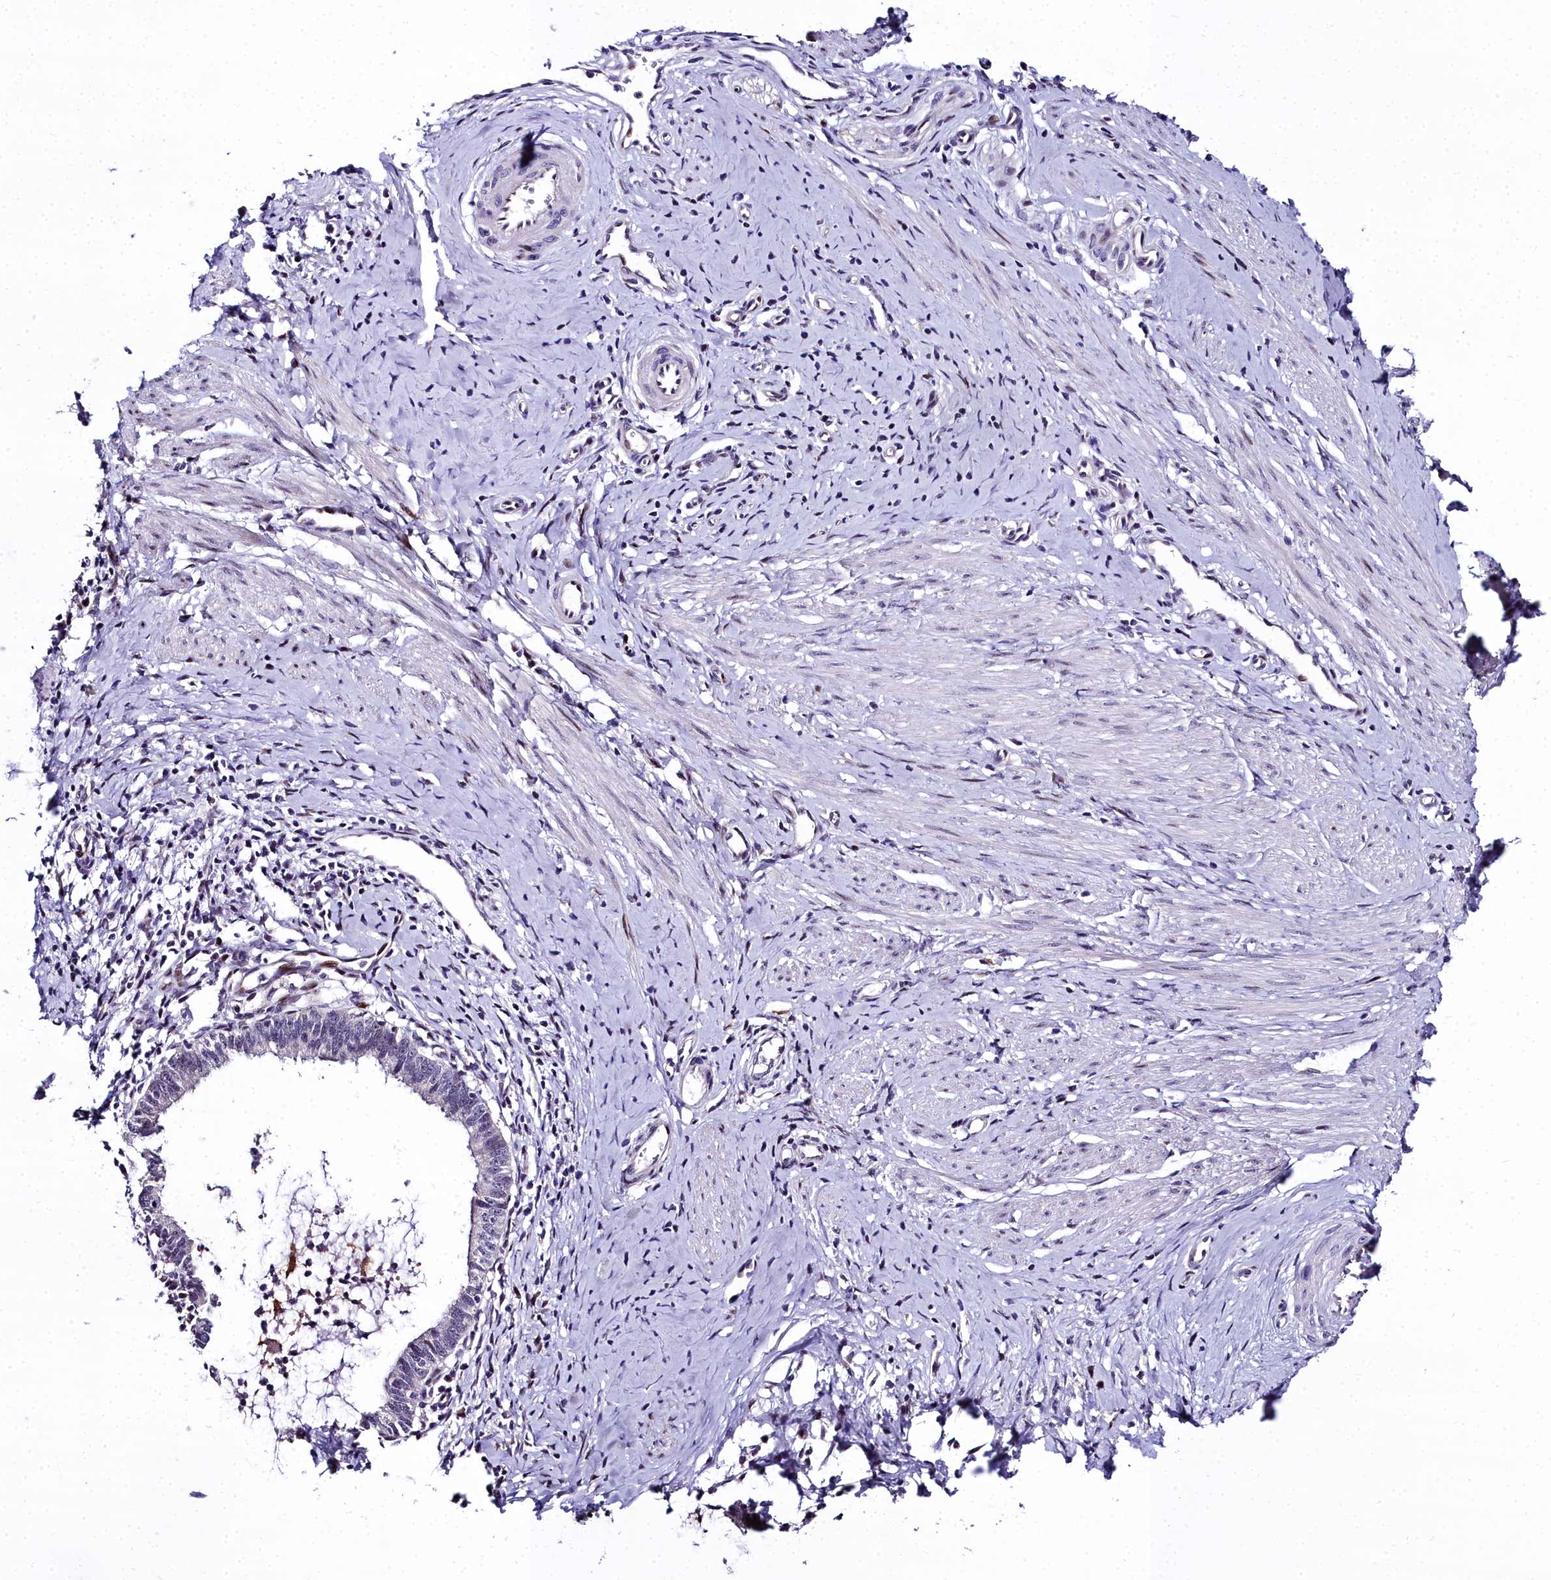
{"staining": {"intensity": "negative", "quantity": "none", "location": "none"}, "tissue": "cervical cancer", "cell_type": "Tumor cells", "image_type": "cancer", "snomed": [{"axis": "morphology", "description": "Adenocarcinoma, NOS"}, {"axis": "topography", "description": "Cervix"}], "caption": "The histopathology image exhibits no significant expression in tumor cells of cervical cancer (adenocarcinoma).", "gene": "AP1M1", "patient": {"sex": "female", "age": 36}}